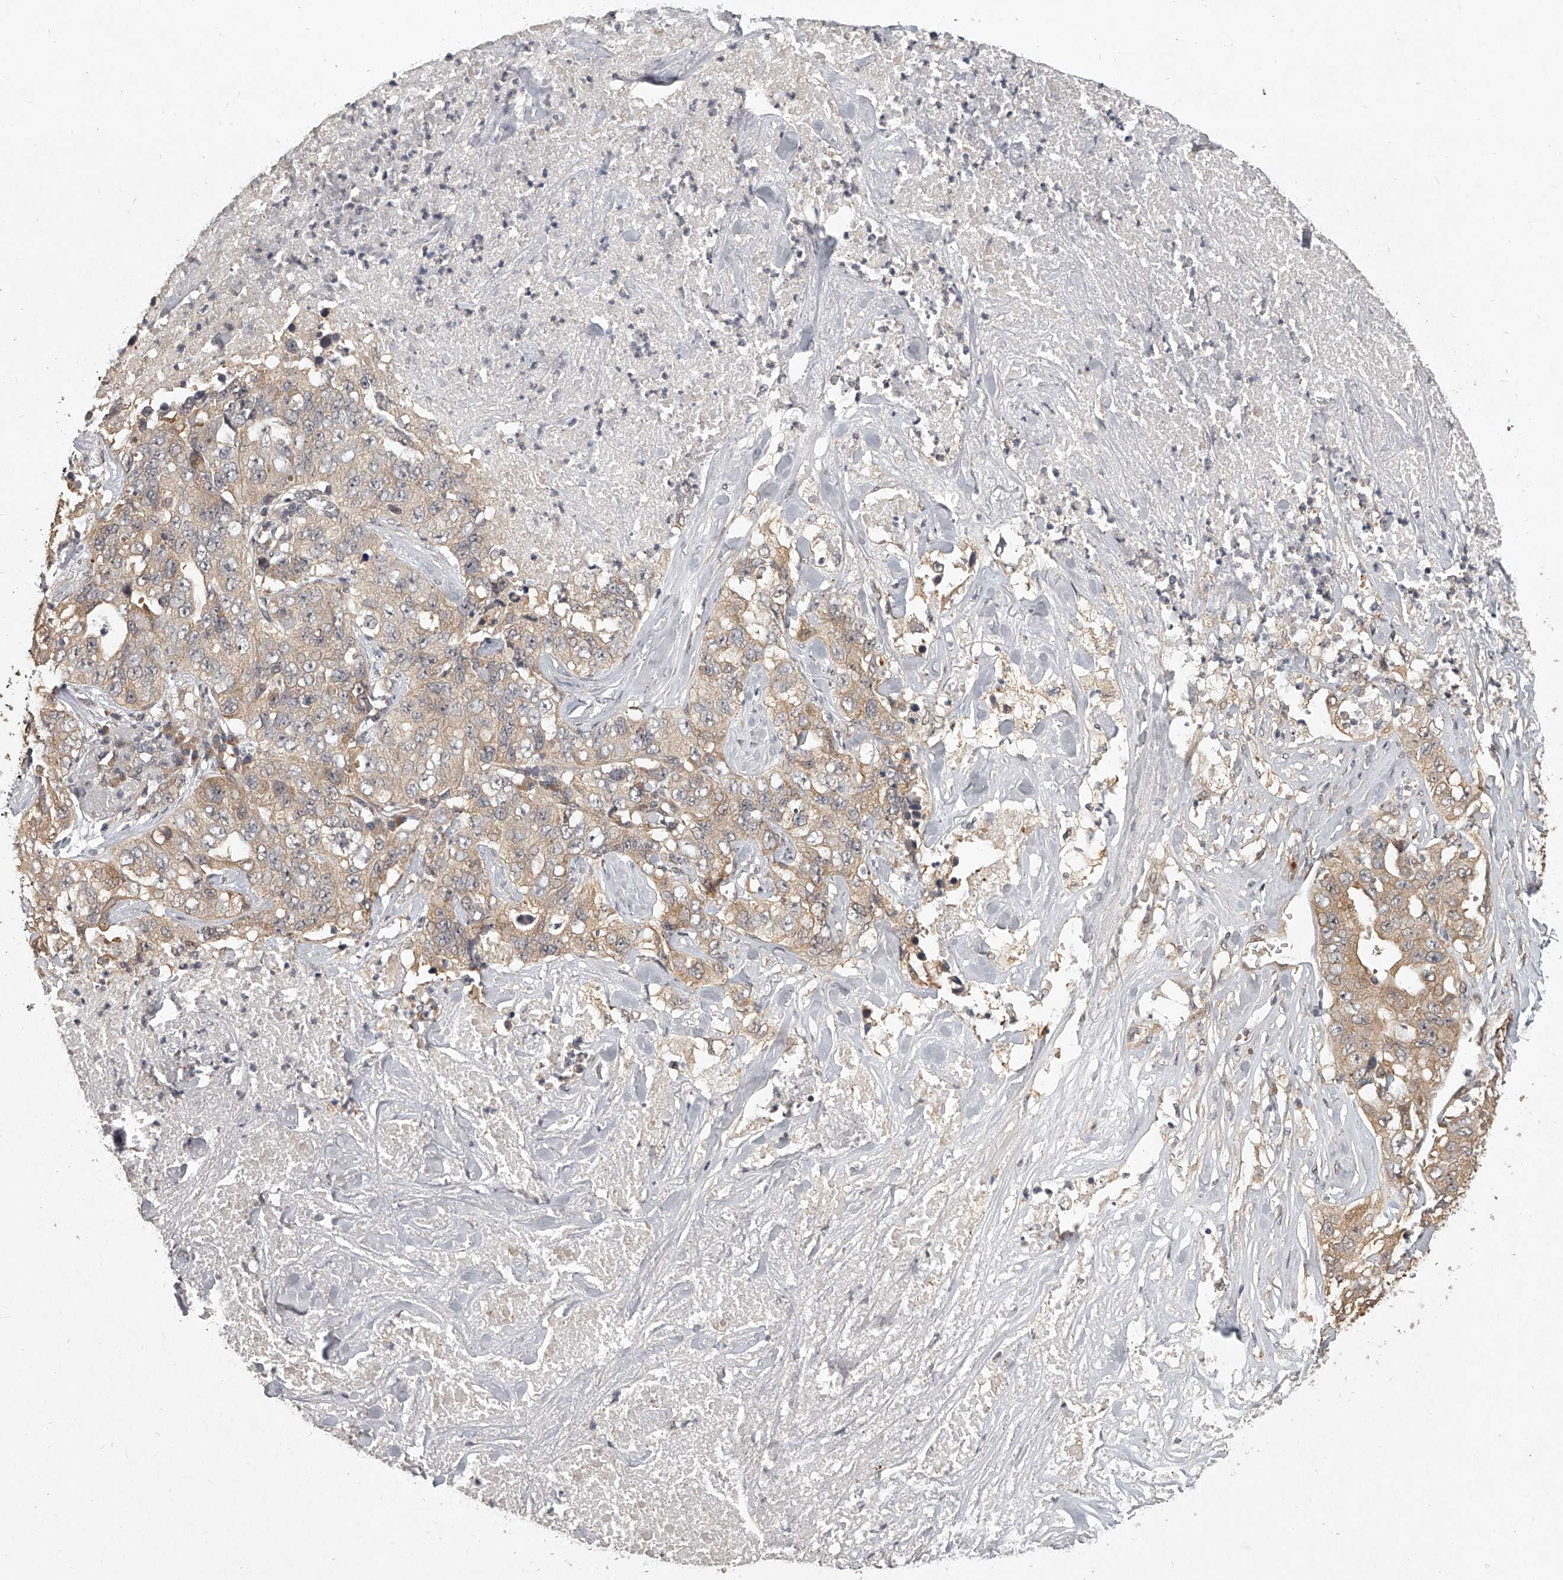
{"staining": {"intensity": "weak", "quantity": "25%-75%", "location": "cytoplasmic/membranous"}, "tissue": "lung cancer", "cell_type": "Tumor cells", "image_type": "cancer", "snomed": [{"axis": "morphology", "description": "Adenocarcinoma, NOS"}, {"axis": "topography", "description": "Lung"}], "caption": "The micrograph displays staining of lung cancer, revealing weak cytoplasmic/membranous protein staining (brown color) within tumor cells.", "gene": "SLC37A1", "patient": {"sex": "female", "age": 51}}